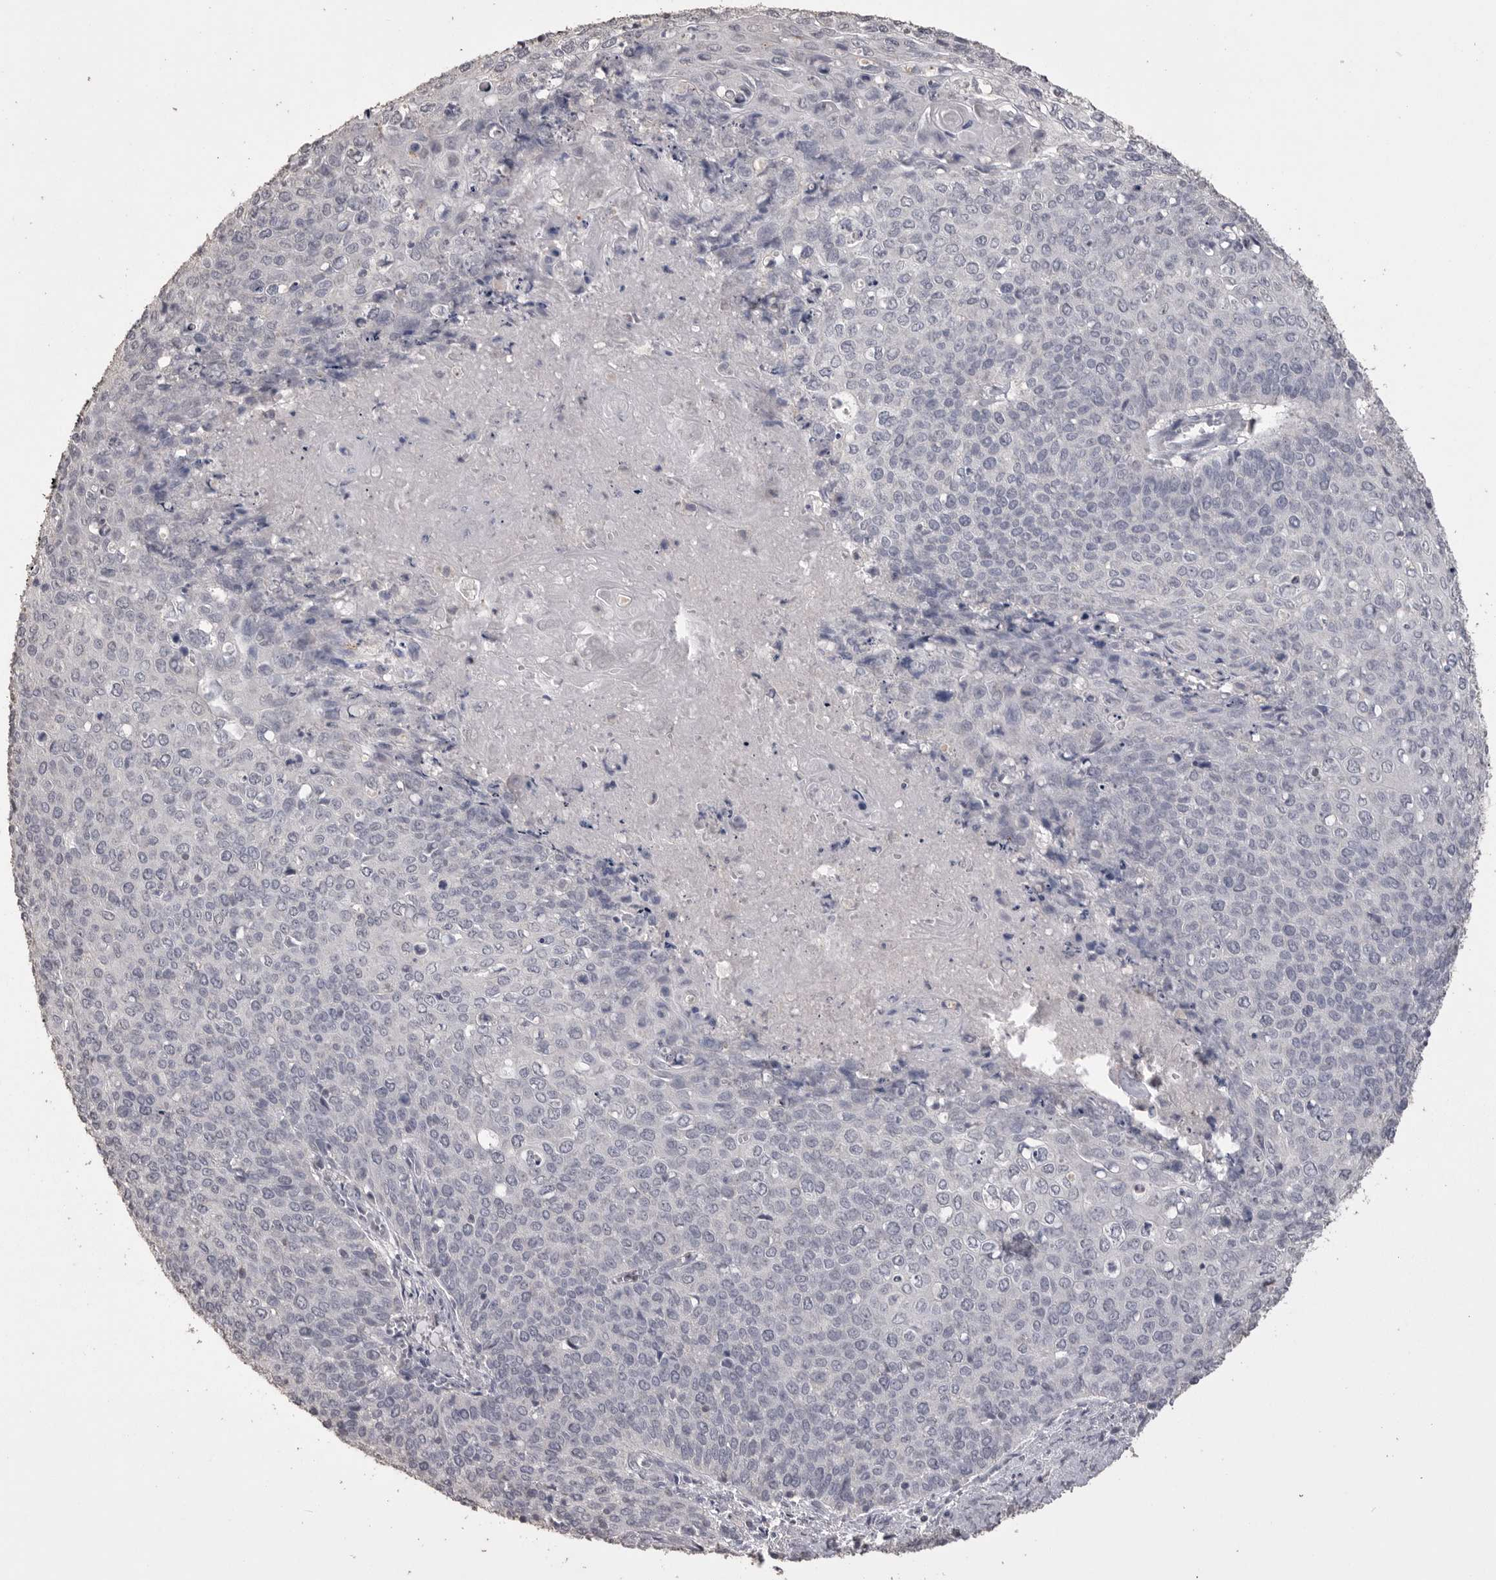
{"staining": {"intensity": "negative", "quantity": "none", "location": "none"}, "tissue": "cervical cancer", "cell_type": "Tumor cells", "image_type": "cancer", "snomed": [{"axis": "morphology", "description": "Squamous cell carcinoma, NOS"}, {"axis": "topography", "description": "Cervix"}], "caption": "IHC photomicrograph of neoplastic tissue: human cervical squamous cell carcinoma stained with DAB (3,3'-diaminobenzidine) demonstrates no significant protein expression in tumor cells. (DAB immunohistochemistry, high magnification).", "gene": "MMP7", "patient": {"sex": "female", "age": 39}}